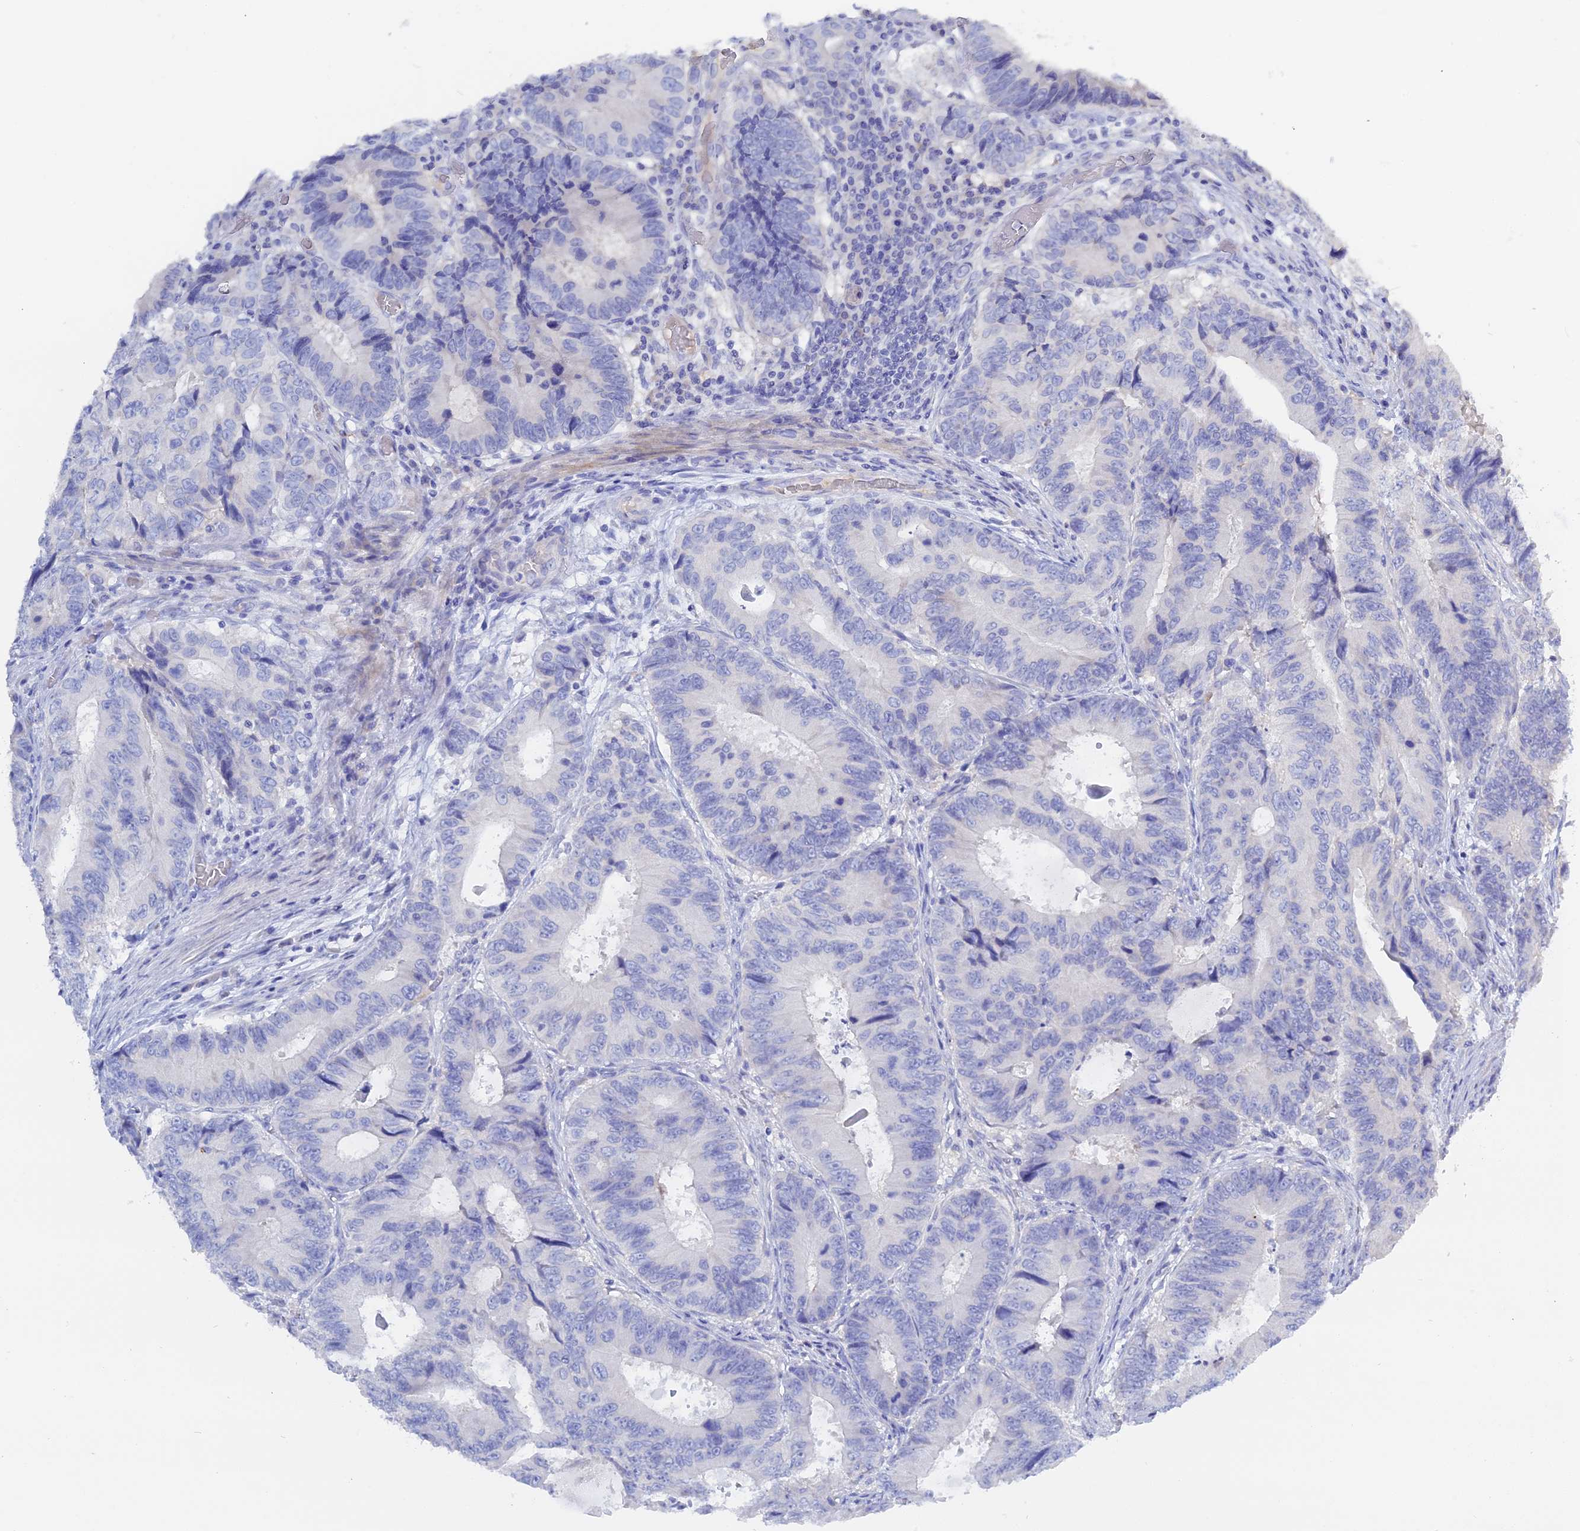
{"staining": {"intensity": "negative", "quantity": "none", "location": "none"}, "tissue": "colorectal cancer", "cell_type": "Tumor cells", "image_type": "cancer", "snomed": [{"axis": "morphology", "description": "Adenocarcinoma, NOS"}, {"axis": "topography", "description": "Colon"}], "caption": "A histopathology image of colorectal cancer stained for a protein exhibits no brown staining in tumor cells. (DAB (3,3'-diaminobenzidine) IHC with hematoxylin counter stain).", "gene": "ADGRA1", "patient": {"sex": "male", "age": 85}}